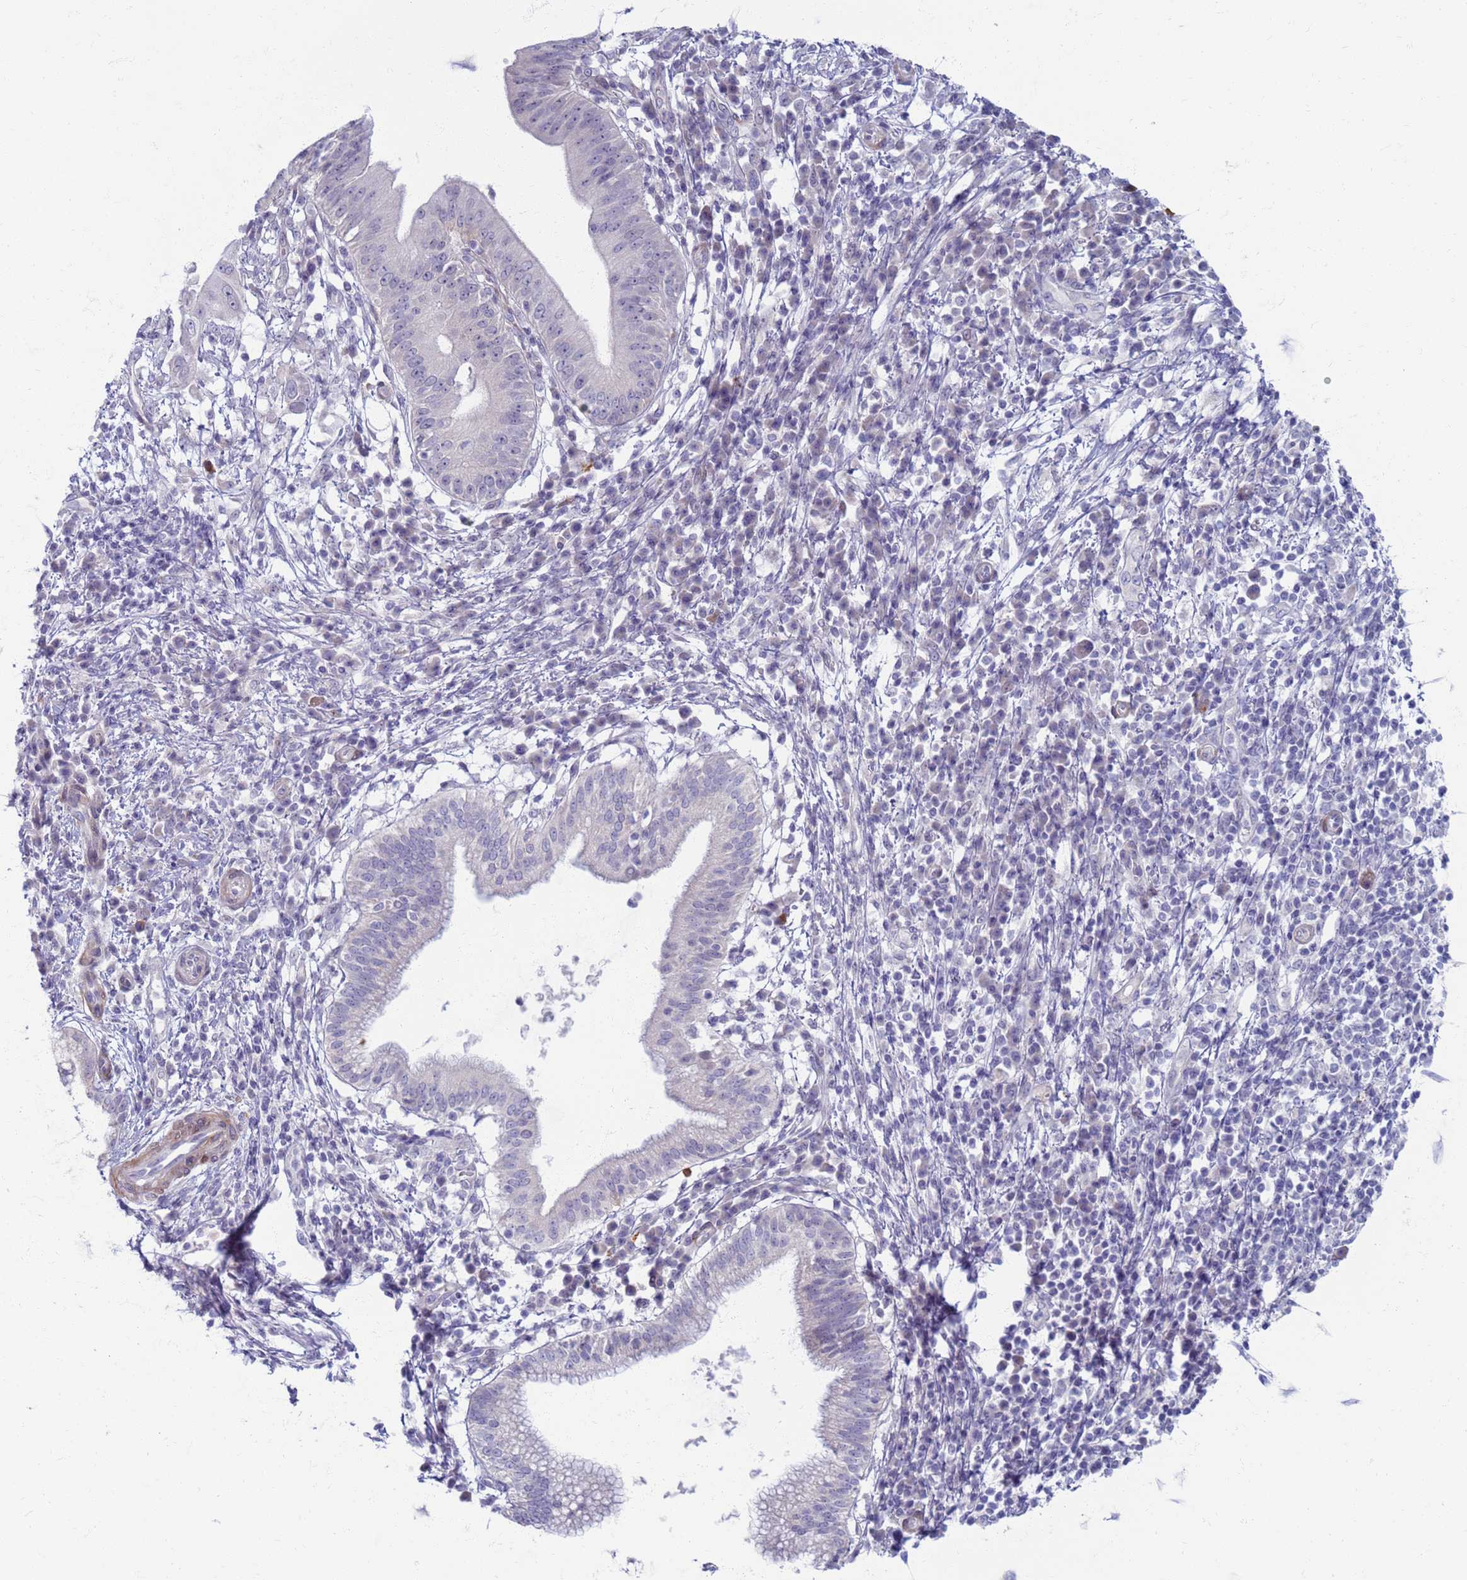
{"staining": {"intensity": "negative", "quantity": "none", "location": "none"}, "tissue": "pancreatic cancer", "cell_type": "Tumor cells", "image_type": "cancer", "snomed": [{"axis": "morphology", "description": "Adenocarcinoma, NOS"}, {"axis": "topography", "description": "Pancreas"}], "caption": "Immunohistochemistry of human pancreatic cancer (adenocarcinoma) exhibits no staining in tumor cells.", "gene": "CLCA2", "patient": {"sex": "male", "age": 68}}